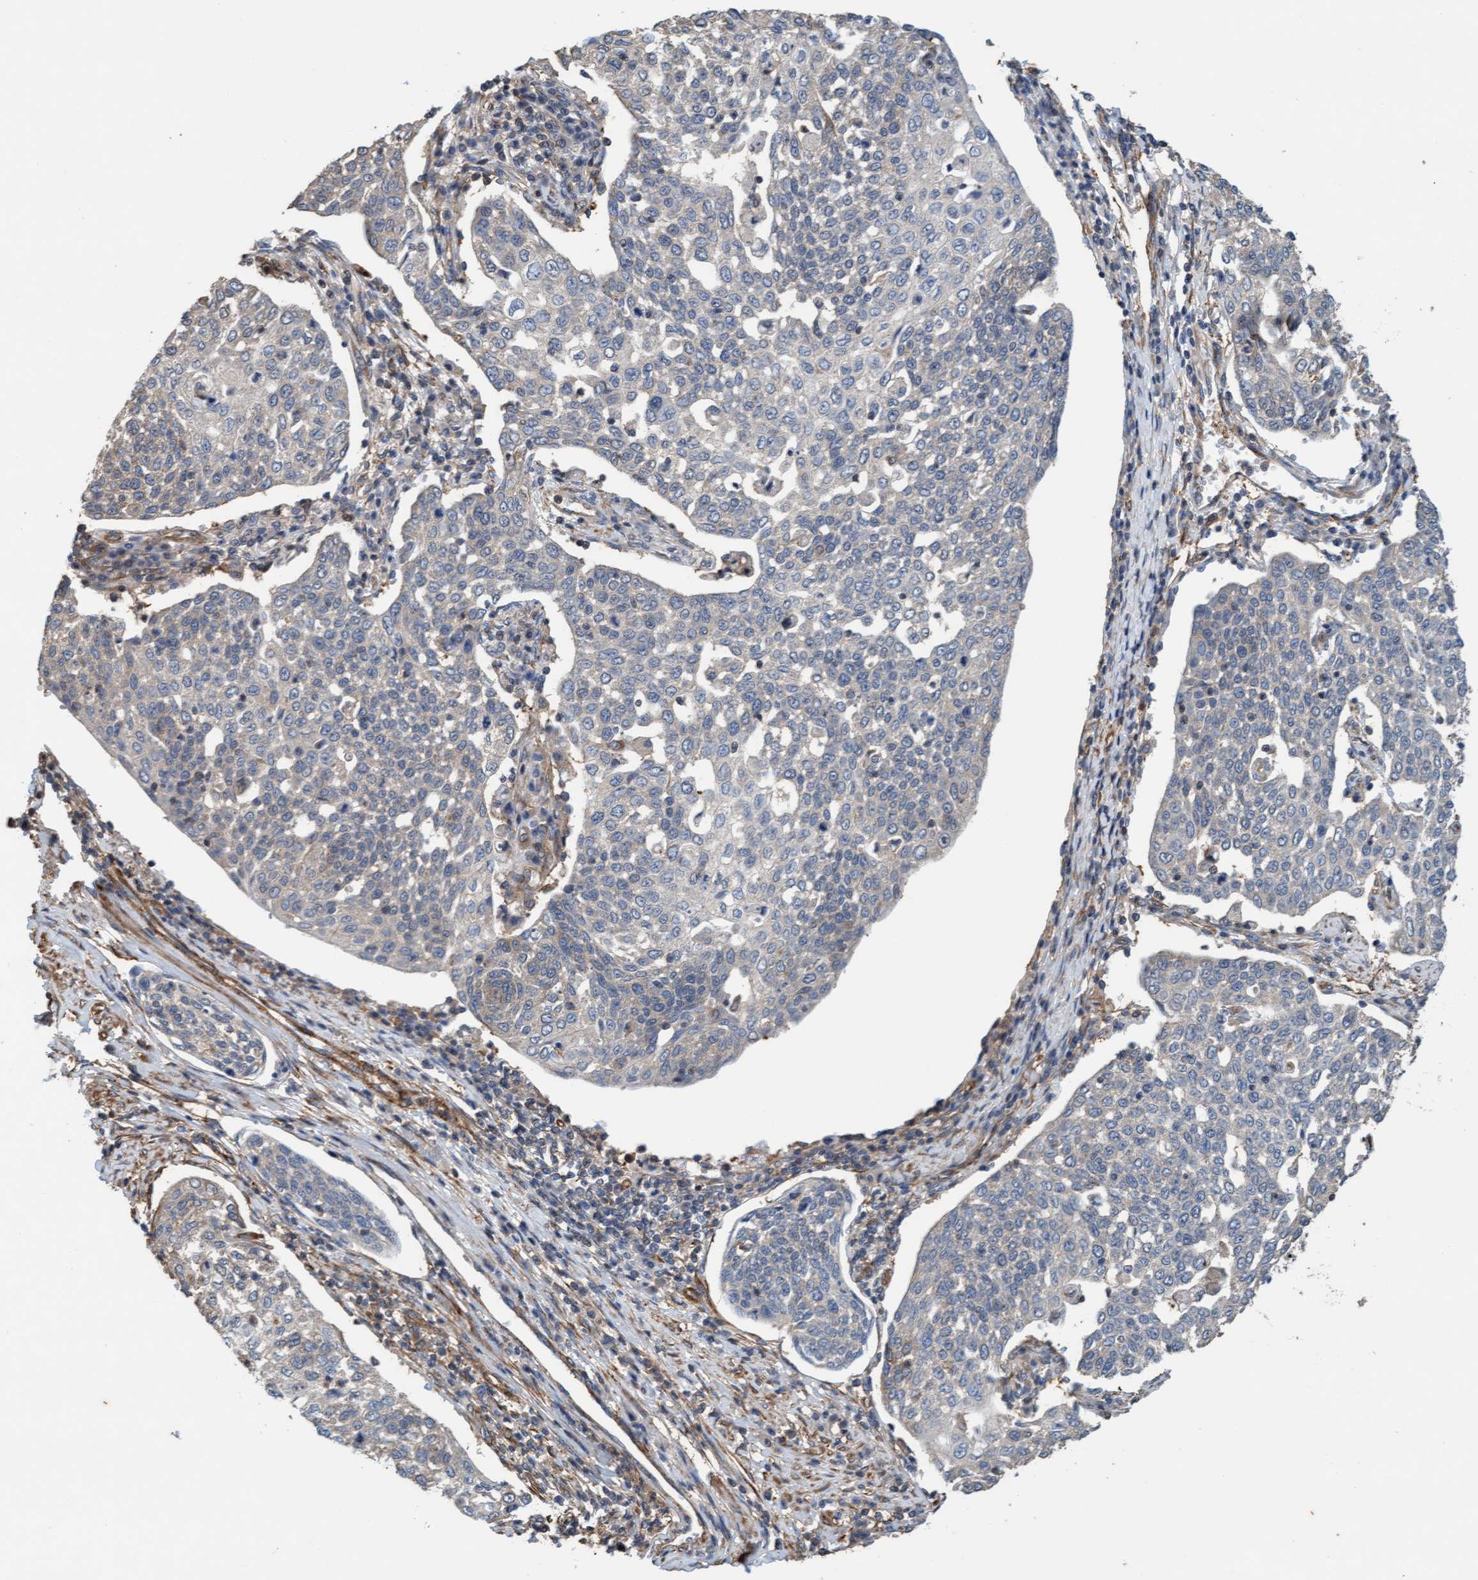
{"staining": {"intensity": "negative", "quantity": "none", "location": "none"}, "tissue": "cervical cancer", "cell_type": "Tumor cells", "image_type": "cancer", "snomed": [{"axis": "morphology", "description": "Squamous cell carcinoma, NOS"}, {"axis": "topography", "description": "Cervix"}], "caption": "This is an immunohistochemistry (IHC) image of human cervical squamous cell carcinoma. There is no expression in tumor cells.", "gene": "FMNL3", "patient": {"sex": "female", "age": 34}}